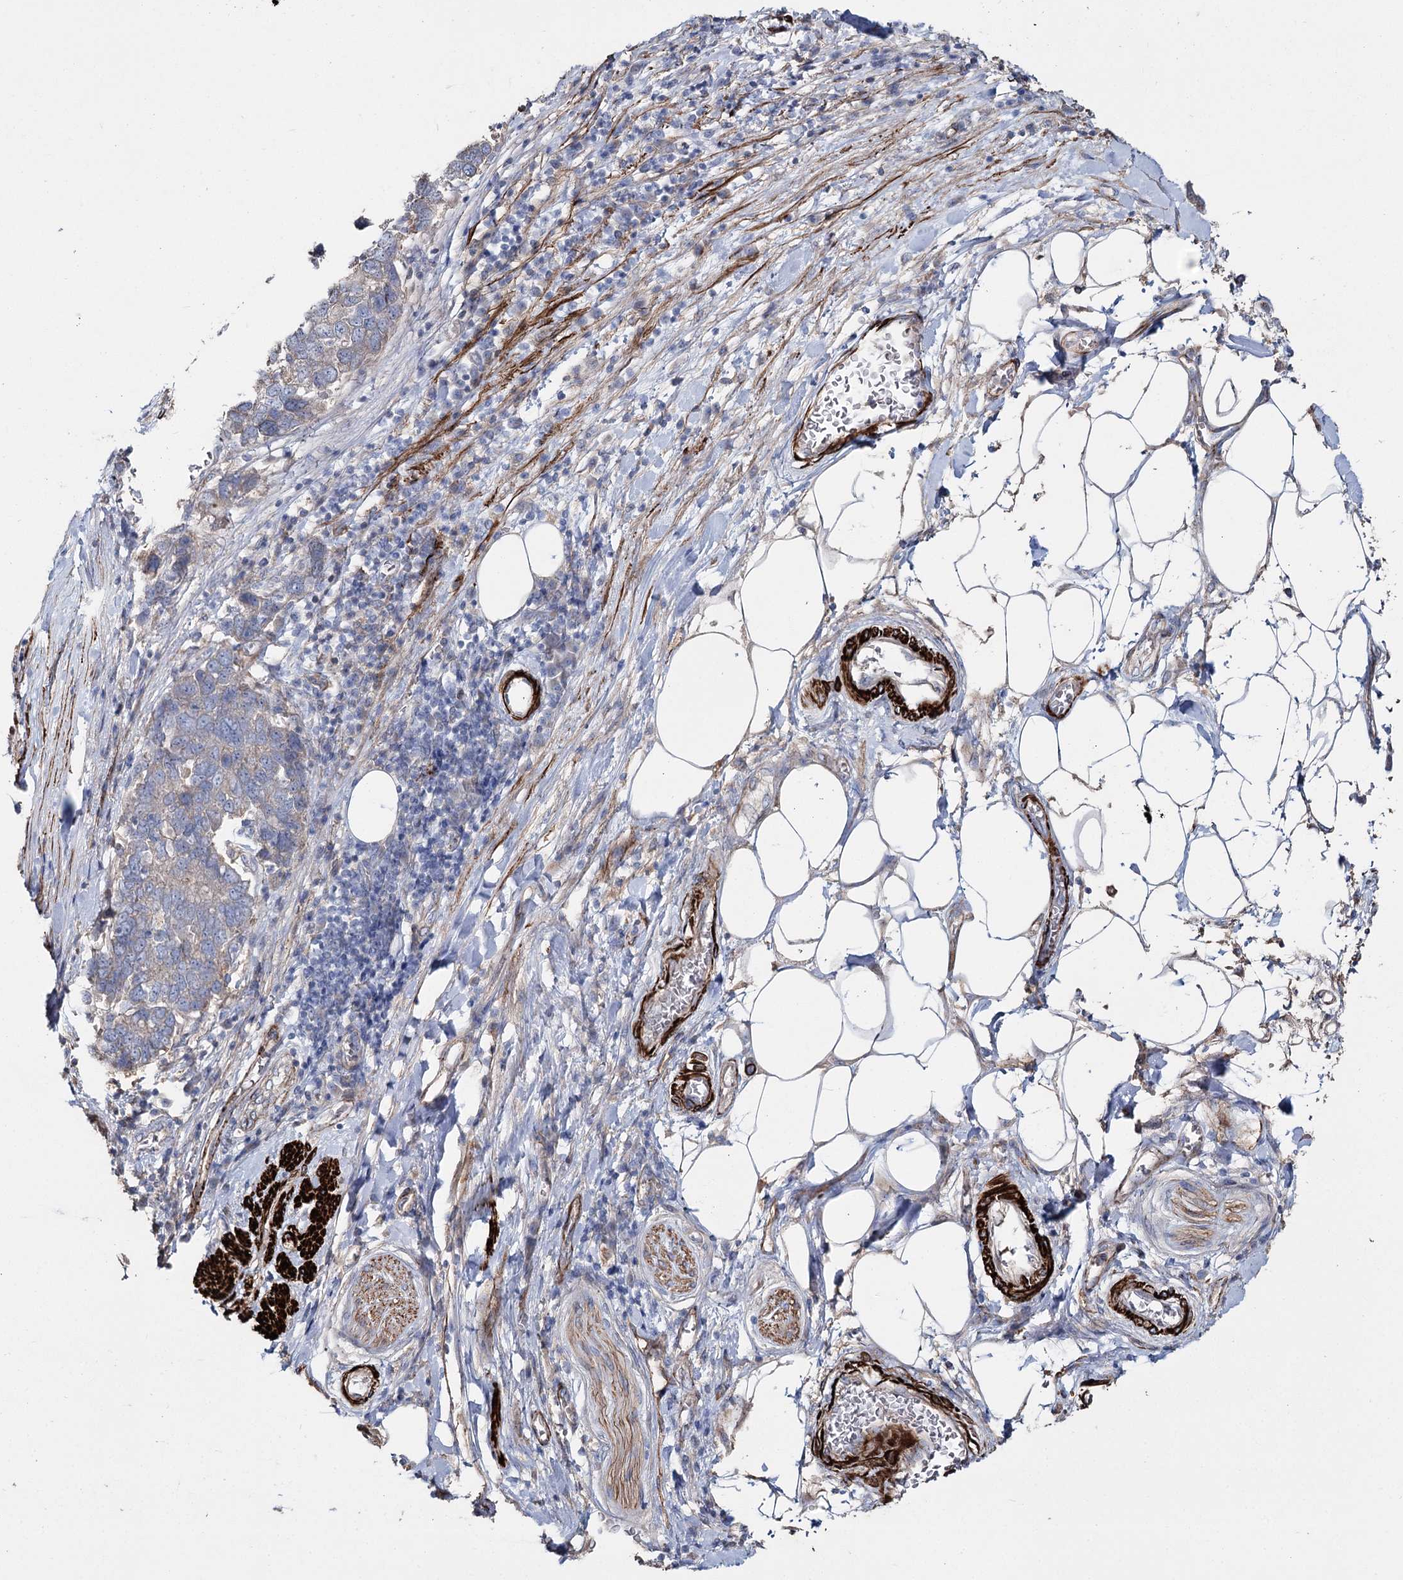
{"staining": {"intensity": "moderate", "quantity": "25%-75%", "location": "cytoplasmic/membranous"}, "tissue": "pancreatic cancer", "cell_type": "Tumor cells", "image_type": "cancer", "snomed": [{"axis": "morphology", "description": "Adenocarcinoma, NOS"}, {"axis": "topography", "description": "Pancreas"}], "caption": "Adenocarcinoma (pancreatic) was stained to show a protein in brown. There is medium levels of moderate cytoplasmic/membranous expression in about 25%-75% of tumor cells.", "gene": "SUMF1", "patient": {"sex": "female", "age": 61}}